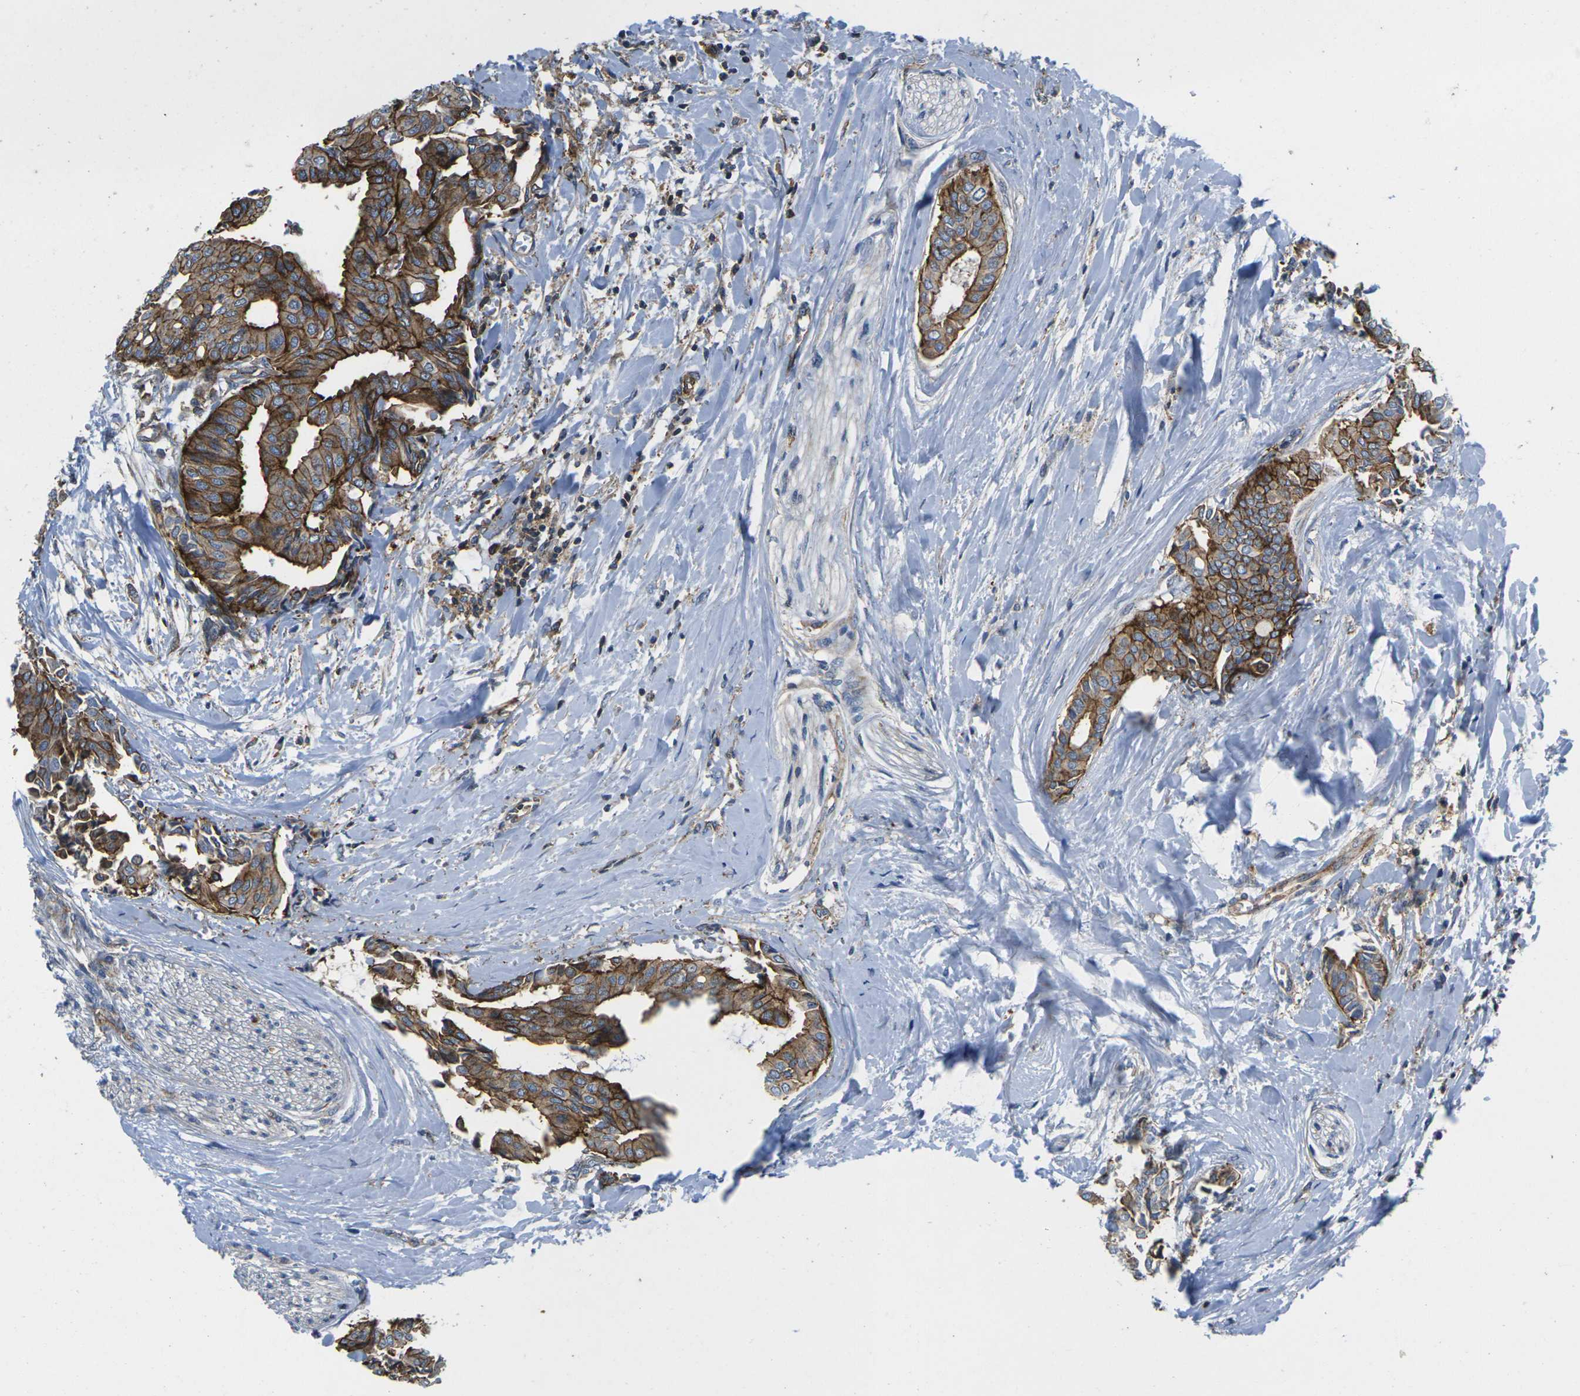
{"staining": {"intensity": "strong", "quantity": ">75%", "location": "cytoplasmic/membranous"}, "tissue": "head and neck cancer", "cell_type": "Tumor cells", "image_type": "cancer", "snomed": [{"axis": "morphology", "description": "Adenocarcinoma, NOS"}, {"axis": "topography", "description": "Salivary gland"}, {"axis": "topography", "description": "Head-Neck"}], "caption": "Immunohistochemistry (IHC) of human adenocarcinoma (head and neck) reveals high levels of strong cytoplasmic/membranous staining in approximately >75% of tumor cells.", "gene": "IQGAP1", "patient": {"sex": "female", "age": 59}}